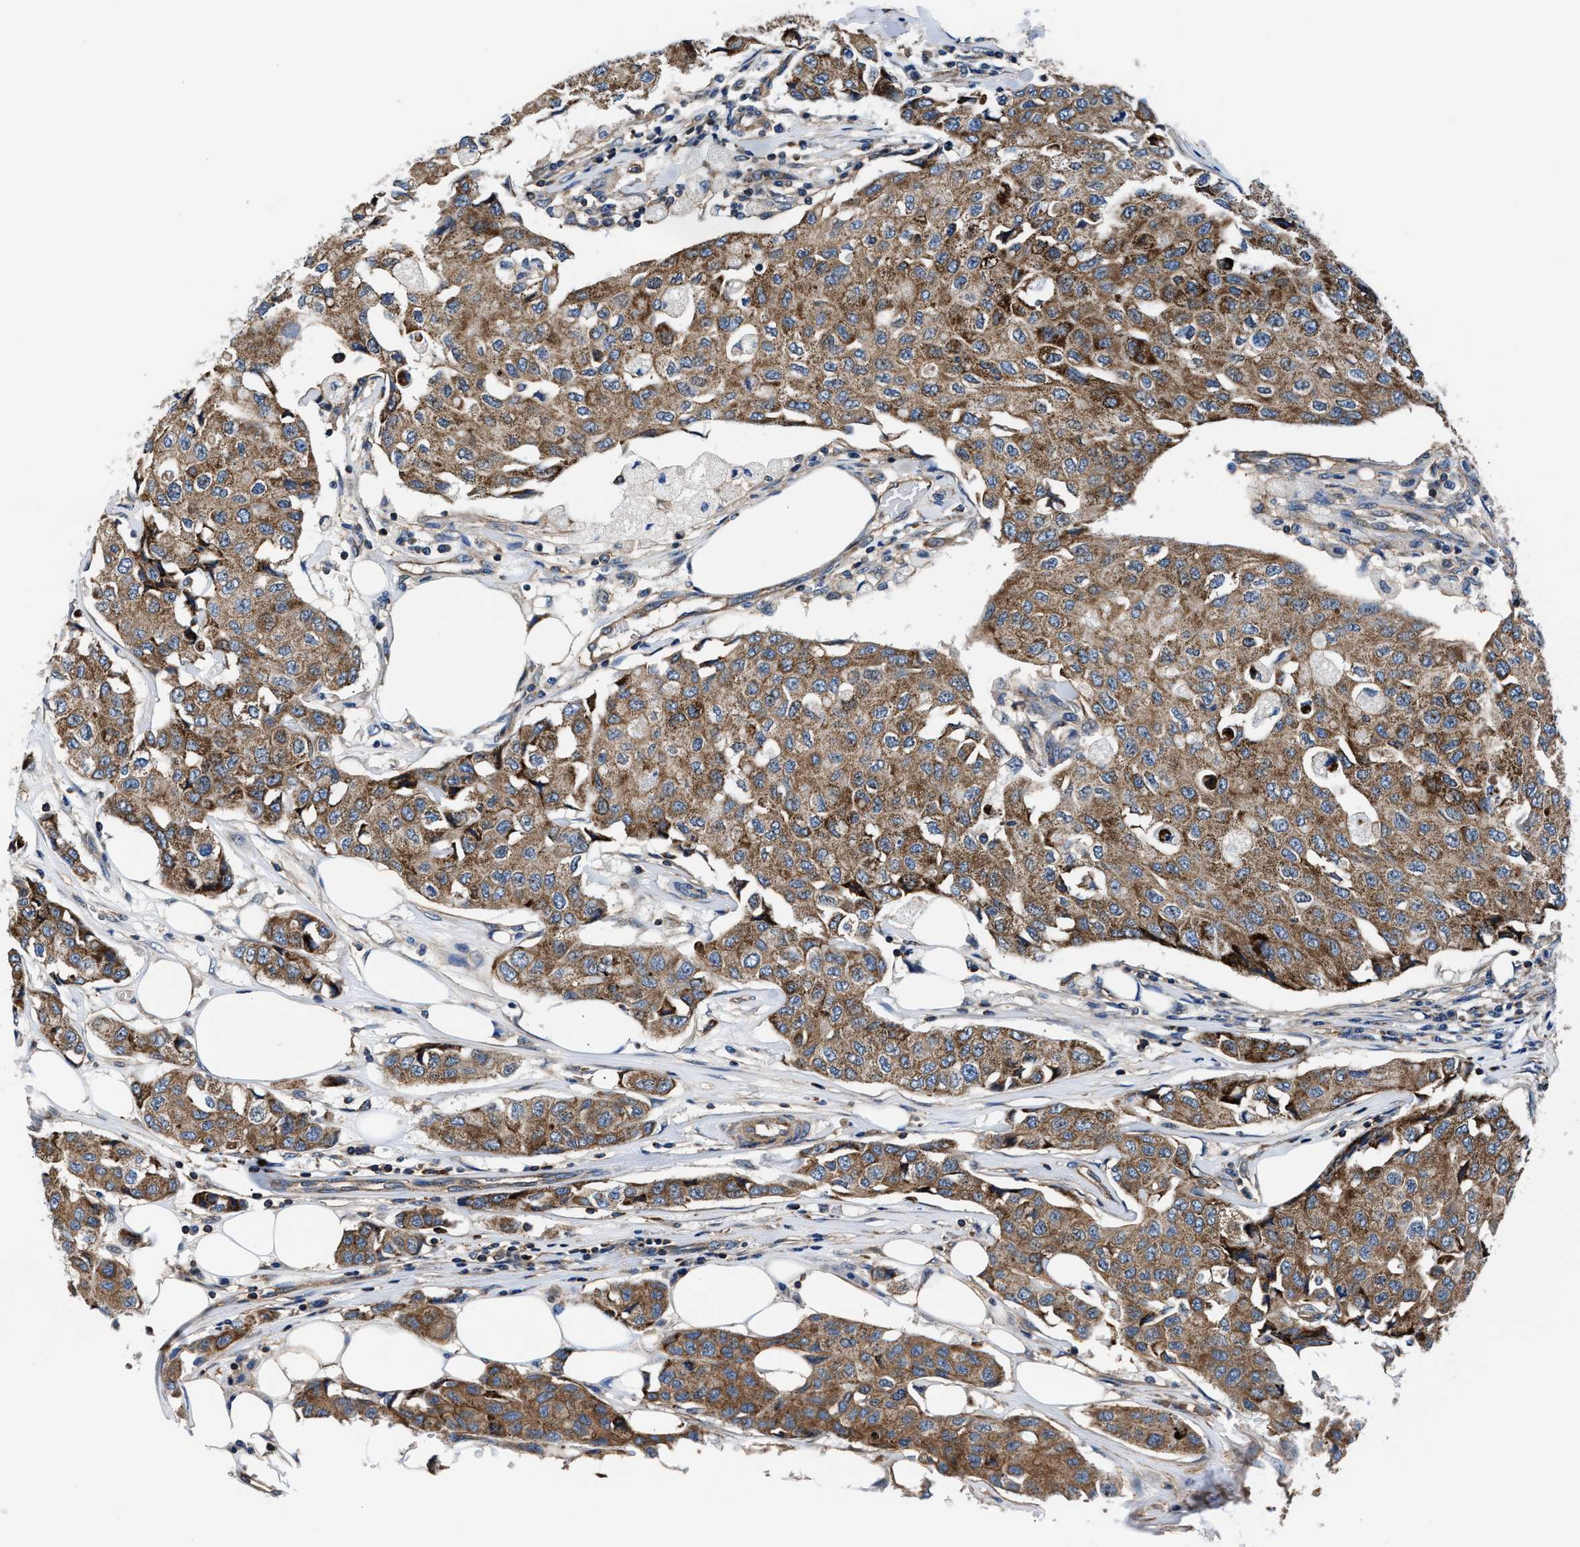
{"staining": {"intensity": "moderate", "quantity": ">75%", "location": "cytoplasmic/membranous"}, "tissue": "breast cancer", "cell_type": "Tumor cells", "image_type": "cancer", "snomed": [{"axis": "morphology", "description": "Duct carcinoma"}, {"axis": "topography", "description": "Breast"}], "caption": "An image of breast cancer stained for a protein reveals moderate cytoplasmic/membranous brown staining in tumor cells.", "gene": "NKTR", "patient": {"sex": "female", "age": 80}}